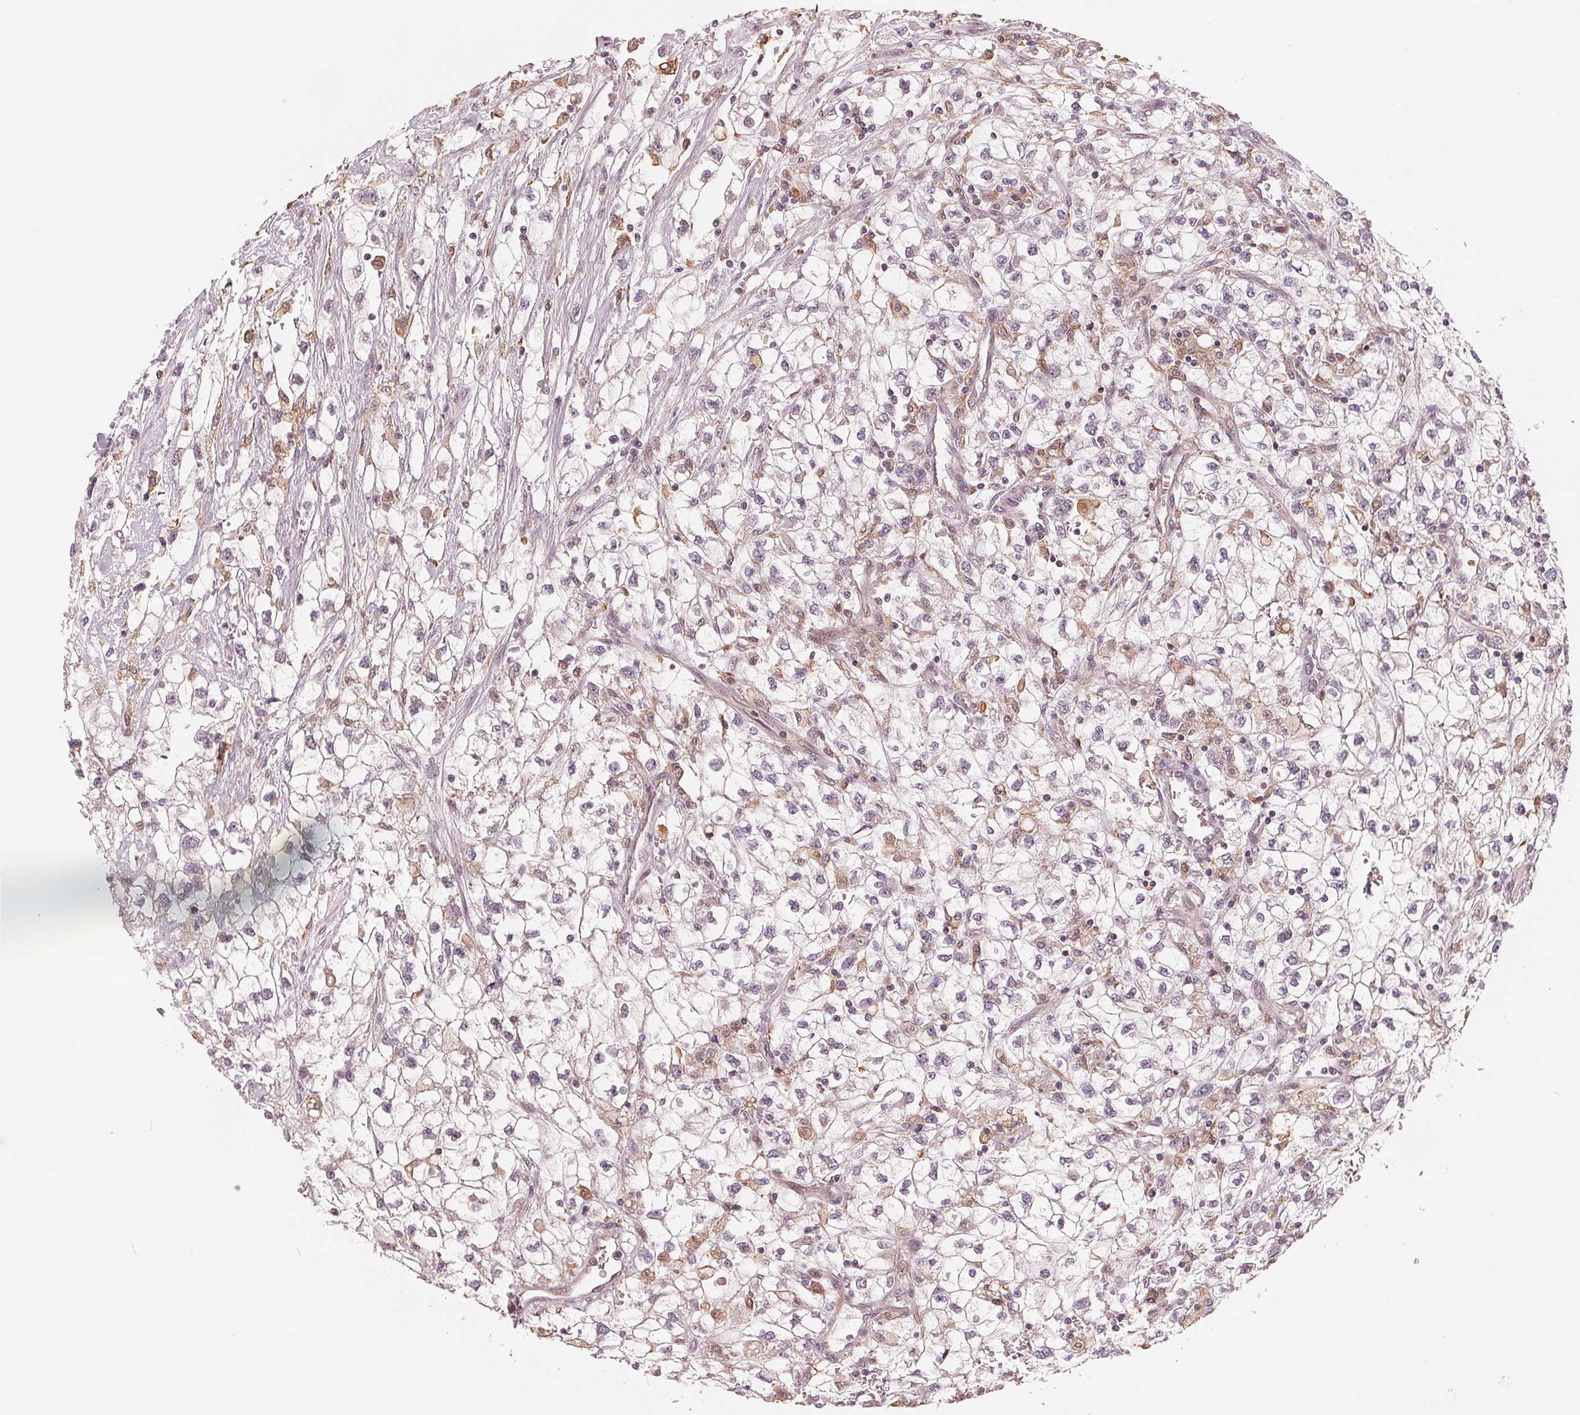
{"staining": {"intensity": "negative", "quantity": "none", "location": "none"}, "tissue": "renal cancer", "cell_type": "Tumor cells", "image_type": "cancer", "snomed": [{"axis": "morphology", "description": "Adenocarcinoma, NOS"}, {"axis": "topography", "description": "Kidney"}], "caption": "Protein analysis of renal adenocarcinoma displays no significant positivity in tumor cells. Nuclei are stained in blue.", "gene": "IL9R", "patient": {"sex": "male", "age": 59}}